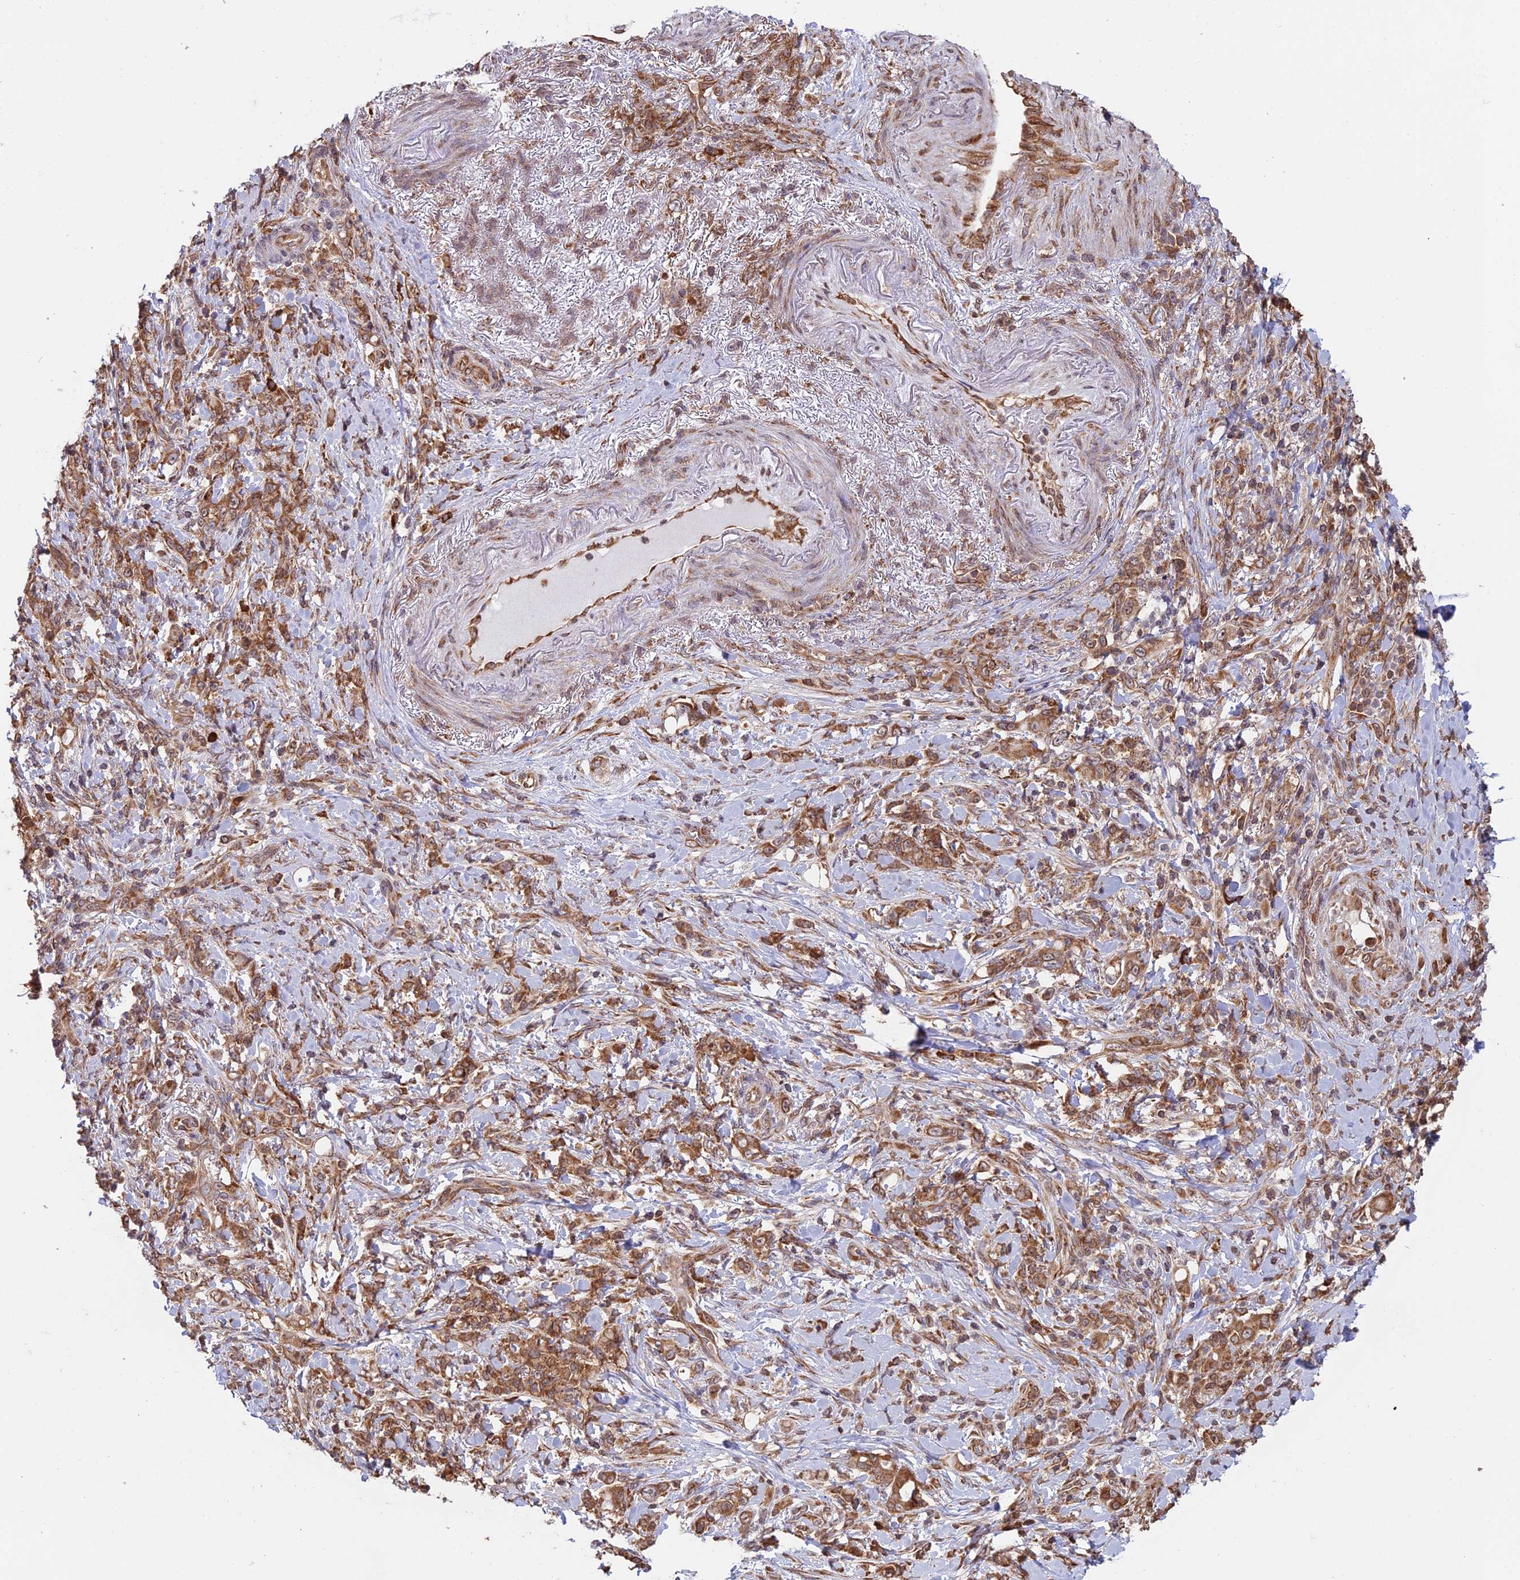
{"staining": {"intensity": "moderate", "quantity": ">75%", "location": "cytoplasmic/membranous"}, "tissue": "stomach cancer", "cell_type": "Tumor cells", "image_type": "cancer", "snomed": [{"axis": "morphology", "description": "Normal tissue, NOS"}, {"axis": "morphology", "description": "Adenocarcinoma, NOS"}, {"axis": "topography", "description": "Stomach"}], "caption": "Moderate cytoplasmic/membranous positivity is identified in approximately >75% of tumor cells in stomach cancer (adenocarcinoma). The protein of interest is shown in brown color, while the nuclei are stained blue.", "gene": "RPL26", "patient": {"sex": "female", "age": 79}}